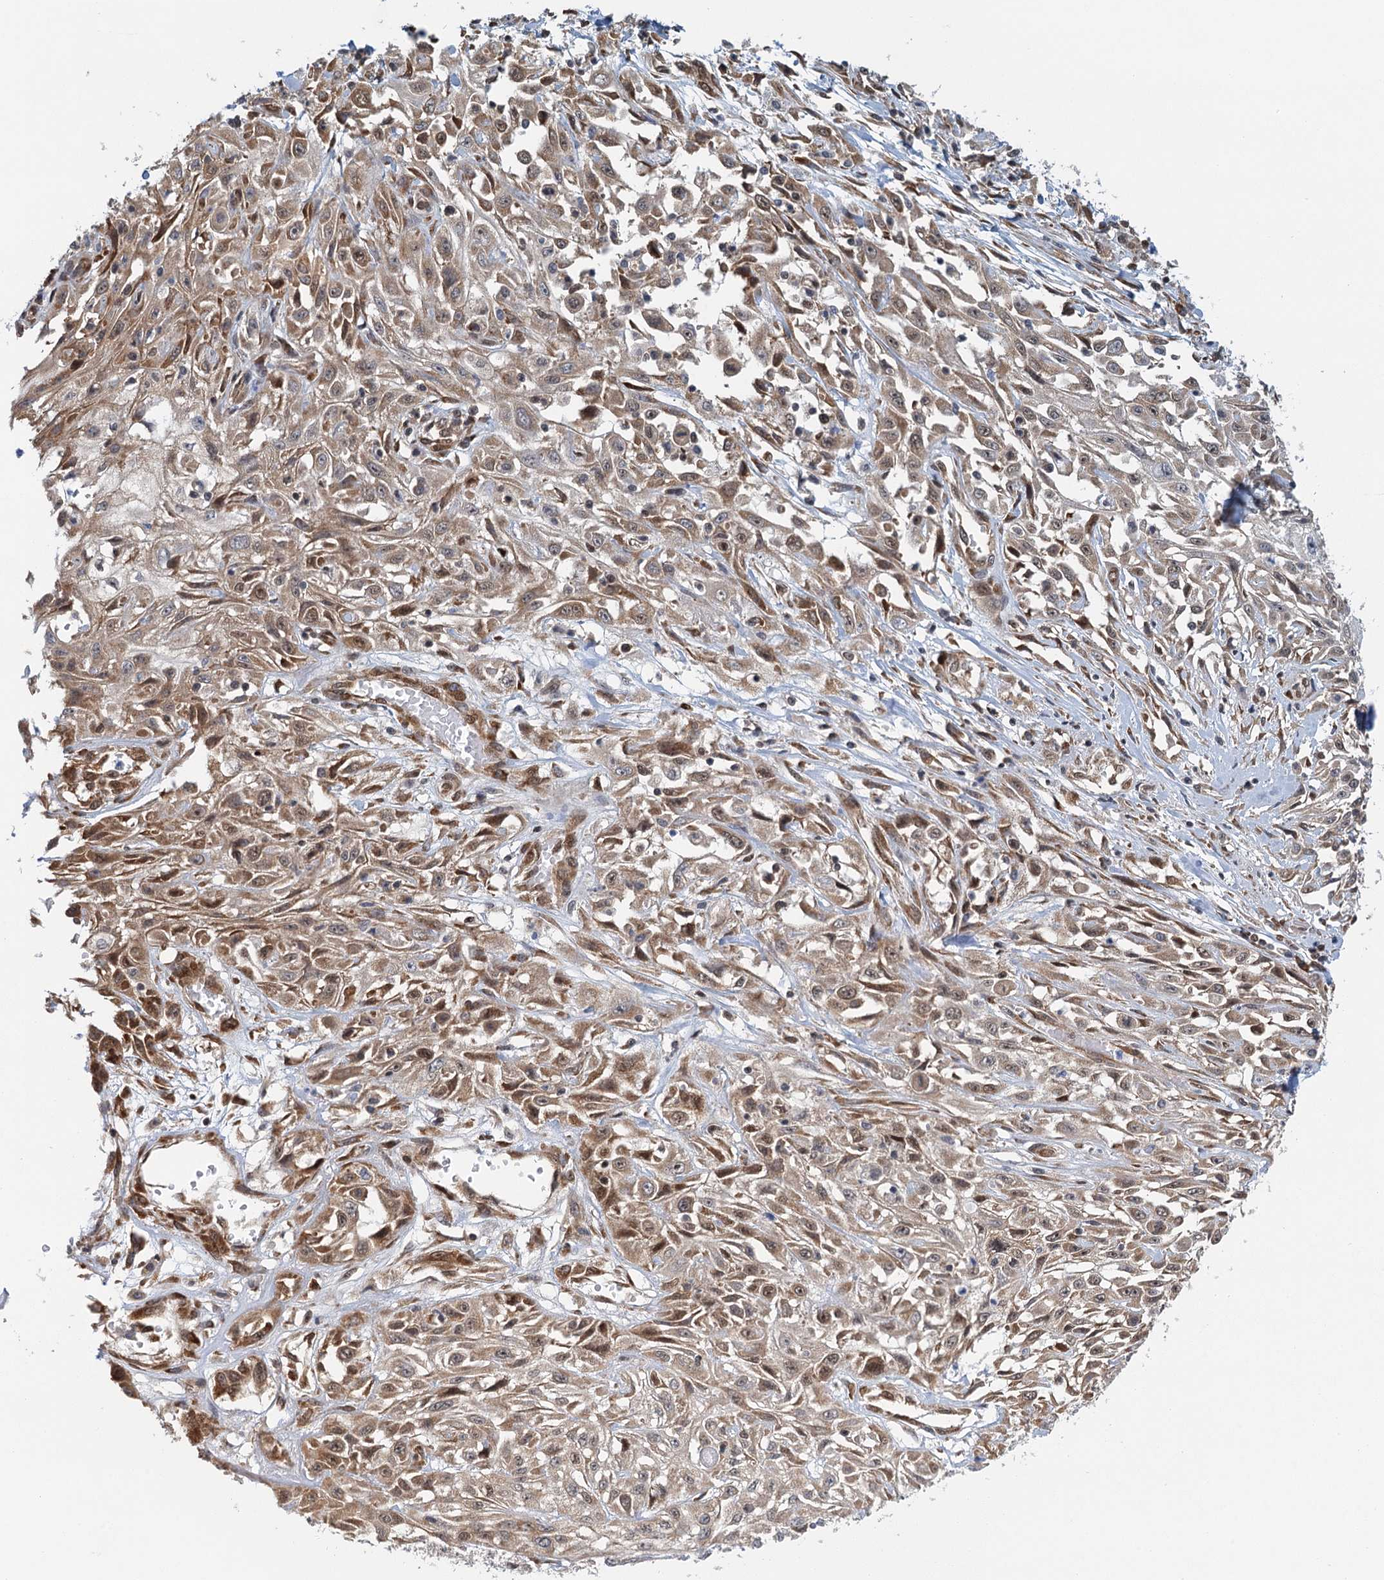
{"staining": {"intensity": "moderate", "quantity": "25%-75%", "location": "cytoplasmic/membranous,nuclear"}, "tissue": "skin cancer", "cell_type": "Tumor cells", "image_type": "cancer", "snomed": [{"axis": "morphology", "description": "Squamous cell carcinoma, NOS"}, {"axis": "morphology", "description": "Squamous cell carcinoma, metastatic, NOS"}, {"axis": "topography", "description": "Skin"}, {"axis": "topography", "description": "Lymph node"}], "caption": "Skin cancer tissue reveals moderate cytoplasmic/membranous and nuclear positivity in approximately 25%-75% of tumor cells, visualized by immunohistochemistry.", "gene": "GPATCH11", "patient": {"sex": "male", "age": 75}}